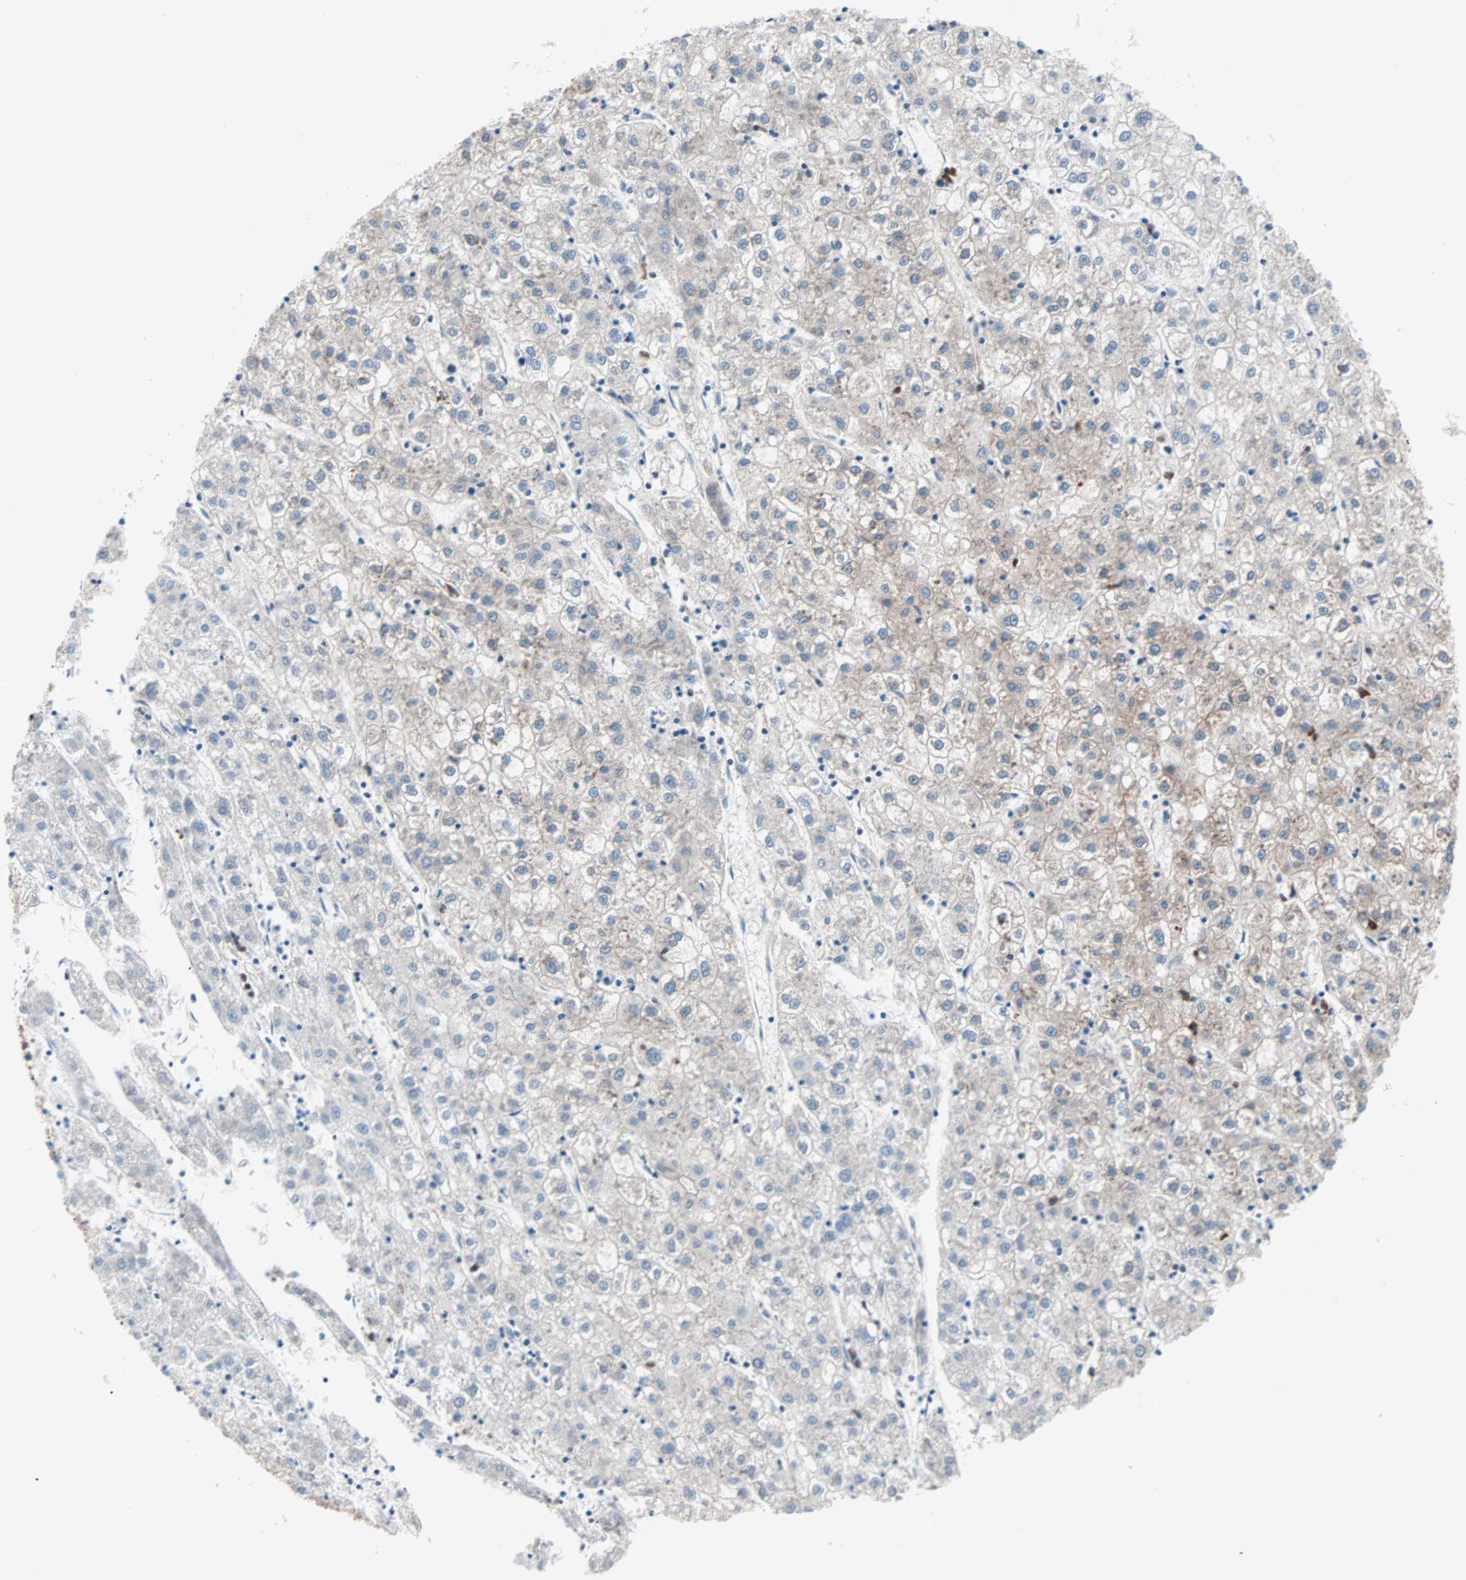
{"staining": {"intensity": "weak", "quantity": "25%-75%", "location": "cytoplasmic/membranous"}, "tissue": "liver cancer", "cell_type": "Tumor cells", "image_type": "cancer", "snomed": [{"axis": "morphology", "description": "Carcinoma, Hepatocellular, NOS"}, {"axis": "topography", "description": "Liver"}], "caption": "A high-resolution histopathology image shows IHC staining of liver cancer, which exhibits weak cytoplasmic/membranous positivity in approximately 25%-75% of tumor cells. (DAB IHC, brown staining for protein, blue staining for nuclei).", "gene": "ALG5", "patient": {"sex": "male", "age": 72}}